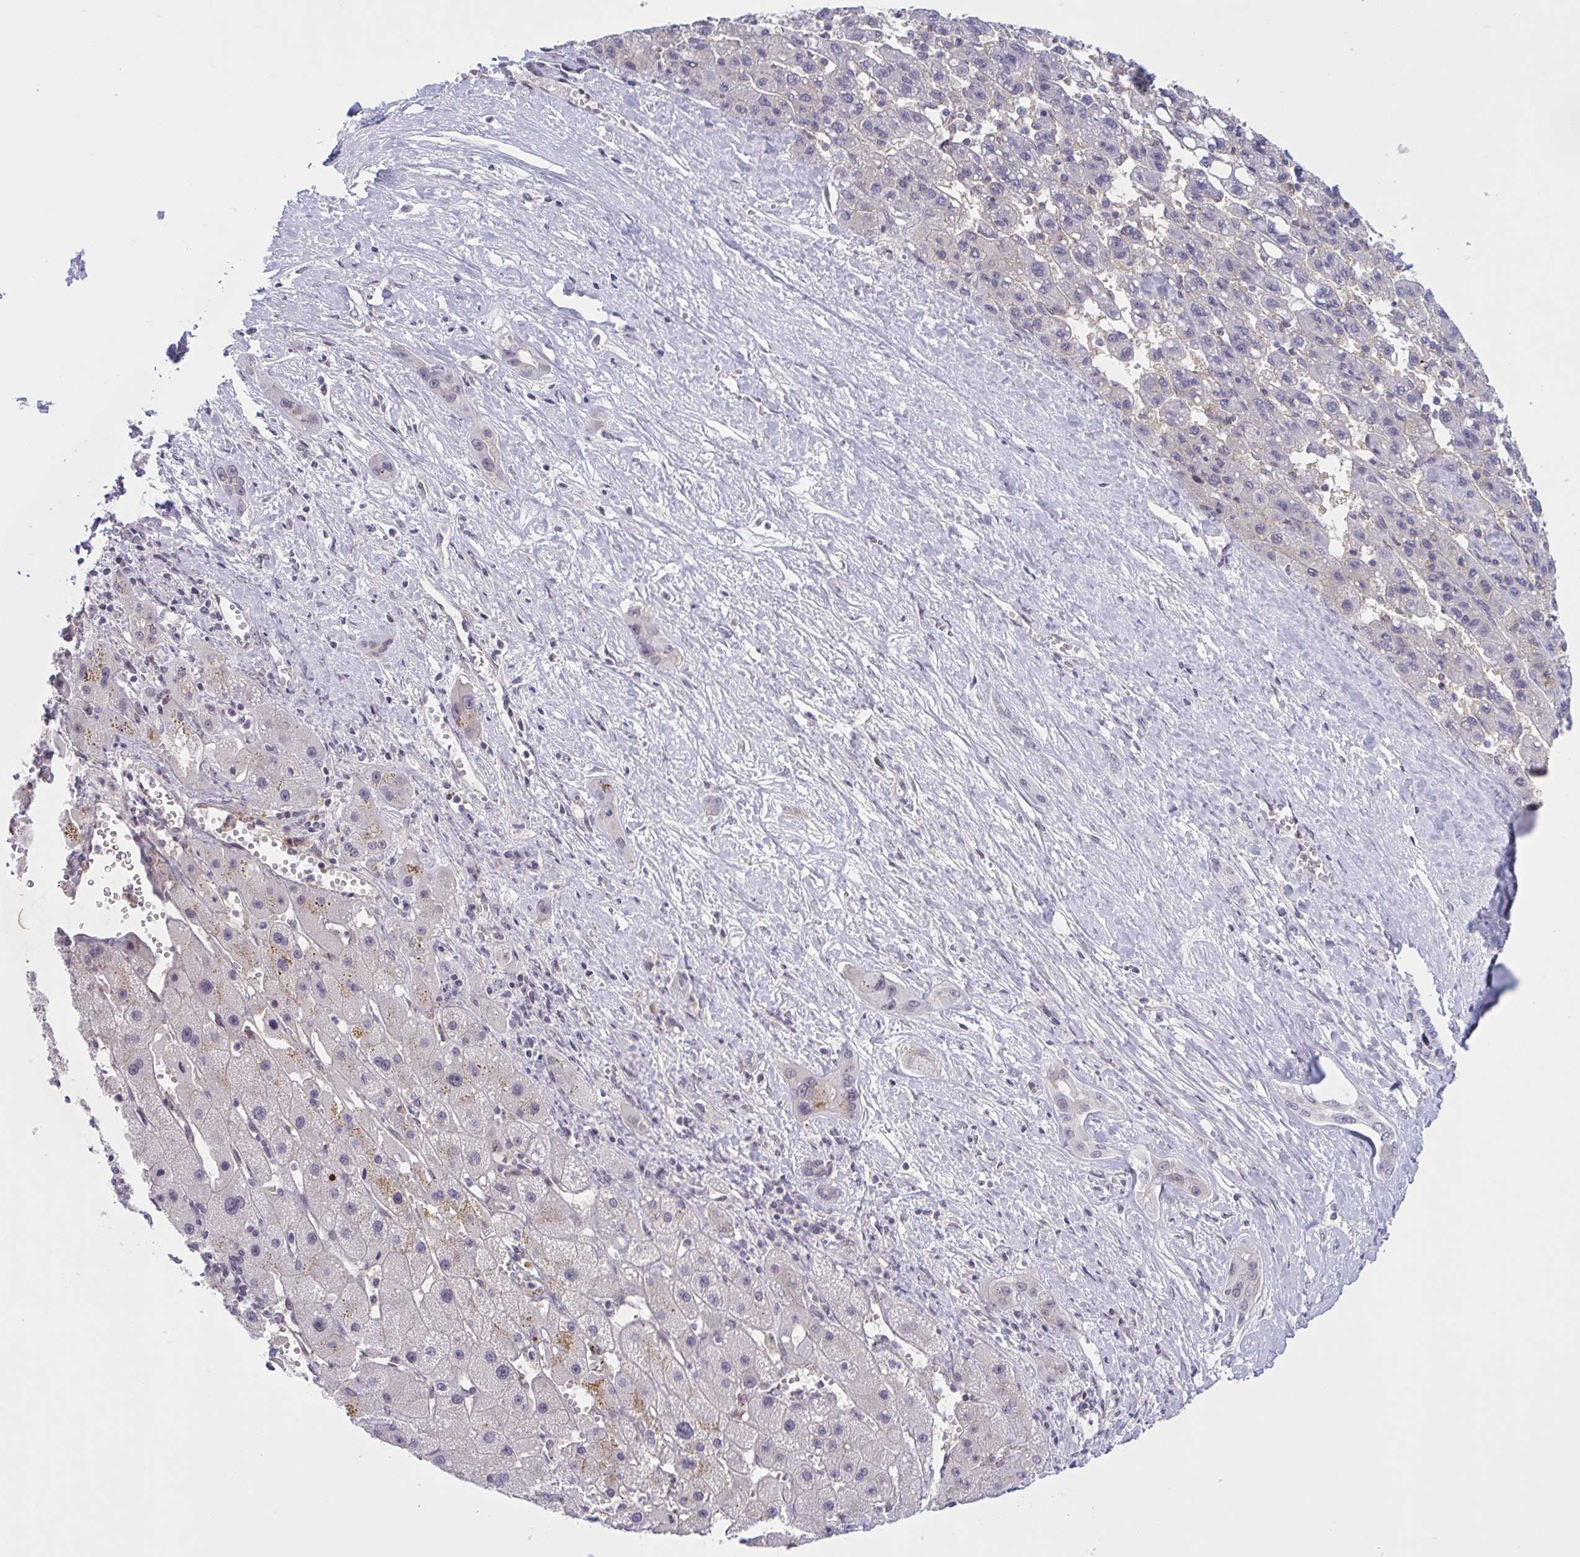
{"staining": {"intensity": "negative", "quantity": "none", "location": "none"}, "tissue": "liver cancer", "cell_type": "Tumor cells", "image_type": "cancer", "snomed": [{"axis": "morphology", "description": "Carcinoma, Hepatocellular, NOS"}, {"axis": "topography", "description": "Liver"}], "caption": "Human liver hepatocellular carcinoma stained for a protein using immunohistochemistry (IHC) demonstrates no positivity in tumor cells.", "gene": "TTC7B", "patient": {"sex": "female", "age": 82}}